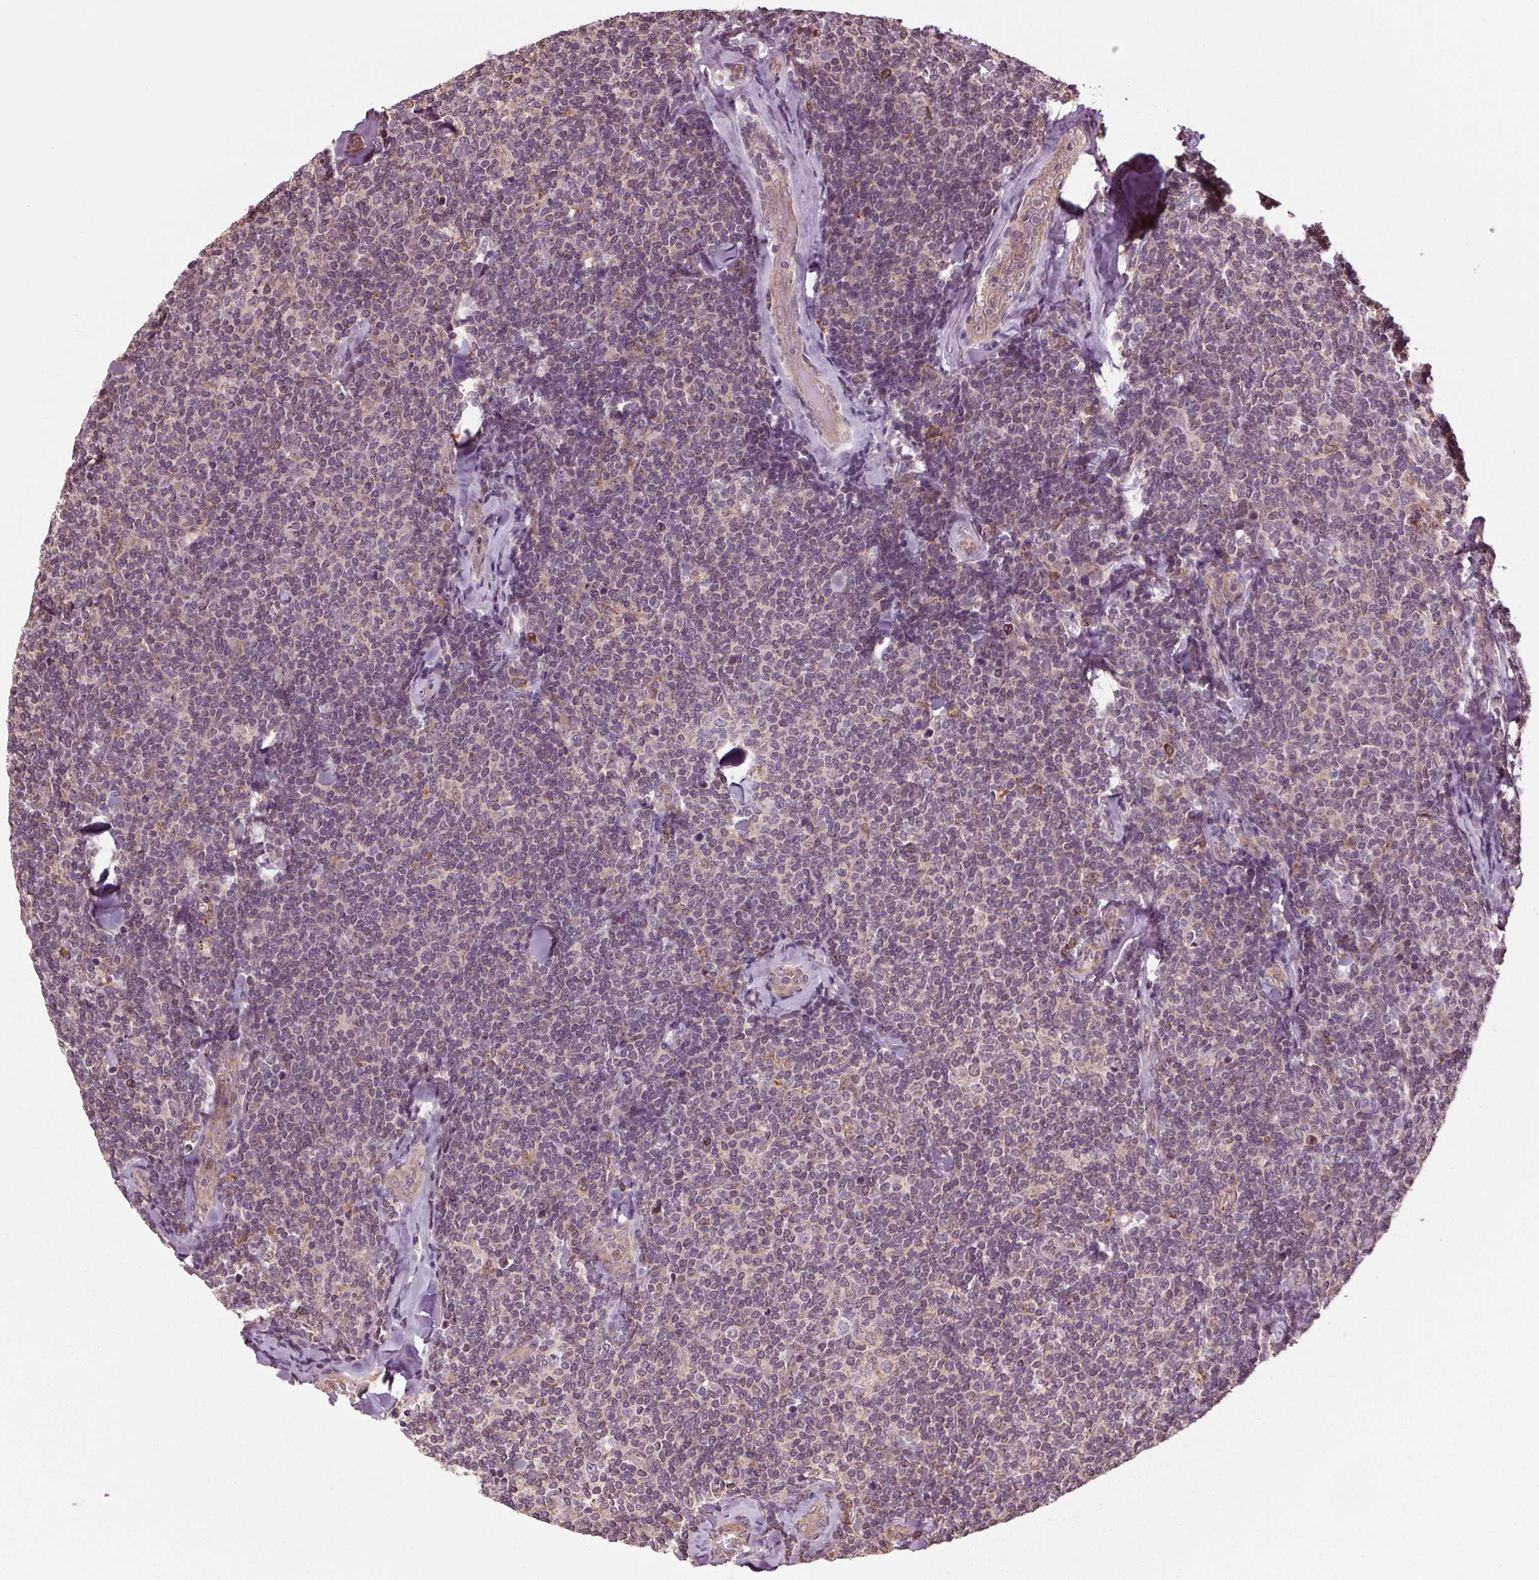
{"staining": {"intensity": "negative", "quantity": "none", "location": "none"}, "tissue": "lymphoma", "cell_type": "Tumor cells", "image_type": "cancer", "snomed": [{"axis": "morphology", "description": "Malignant lymphoma, non-Hodgkin's type, Low grade"}, {"axis": "topography", "description": "Lymph node"}], "caption": "Immunohistochemistry of lymphoma displays no staining in tumor cells.", "gene": "RNPEP", "patient": {"sex": "female", "age": 56}}